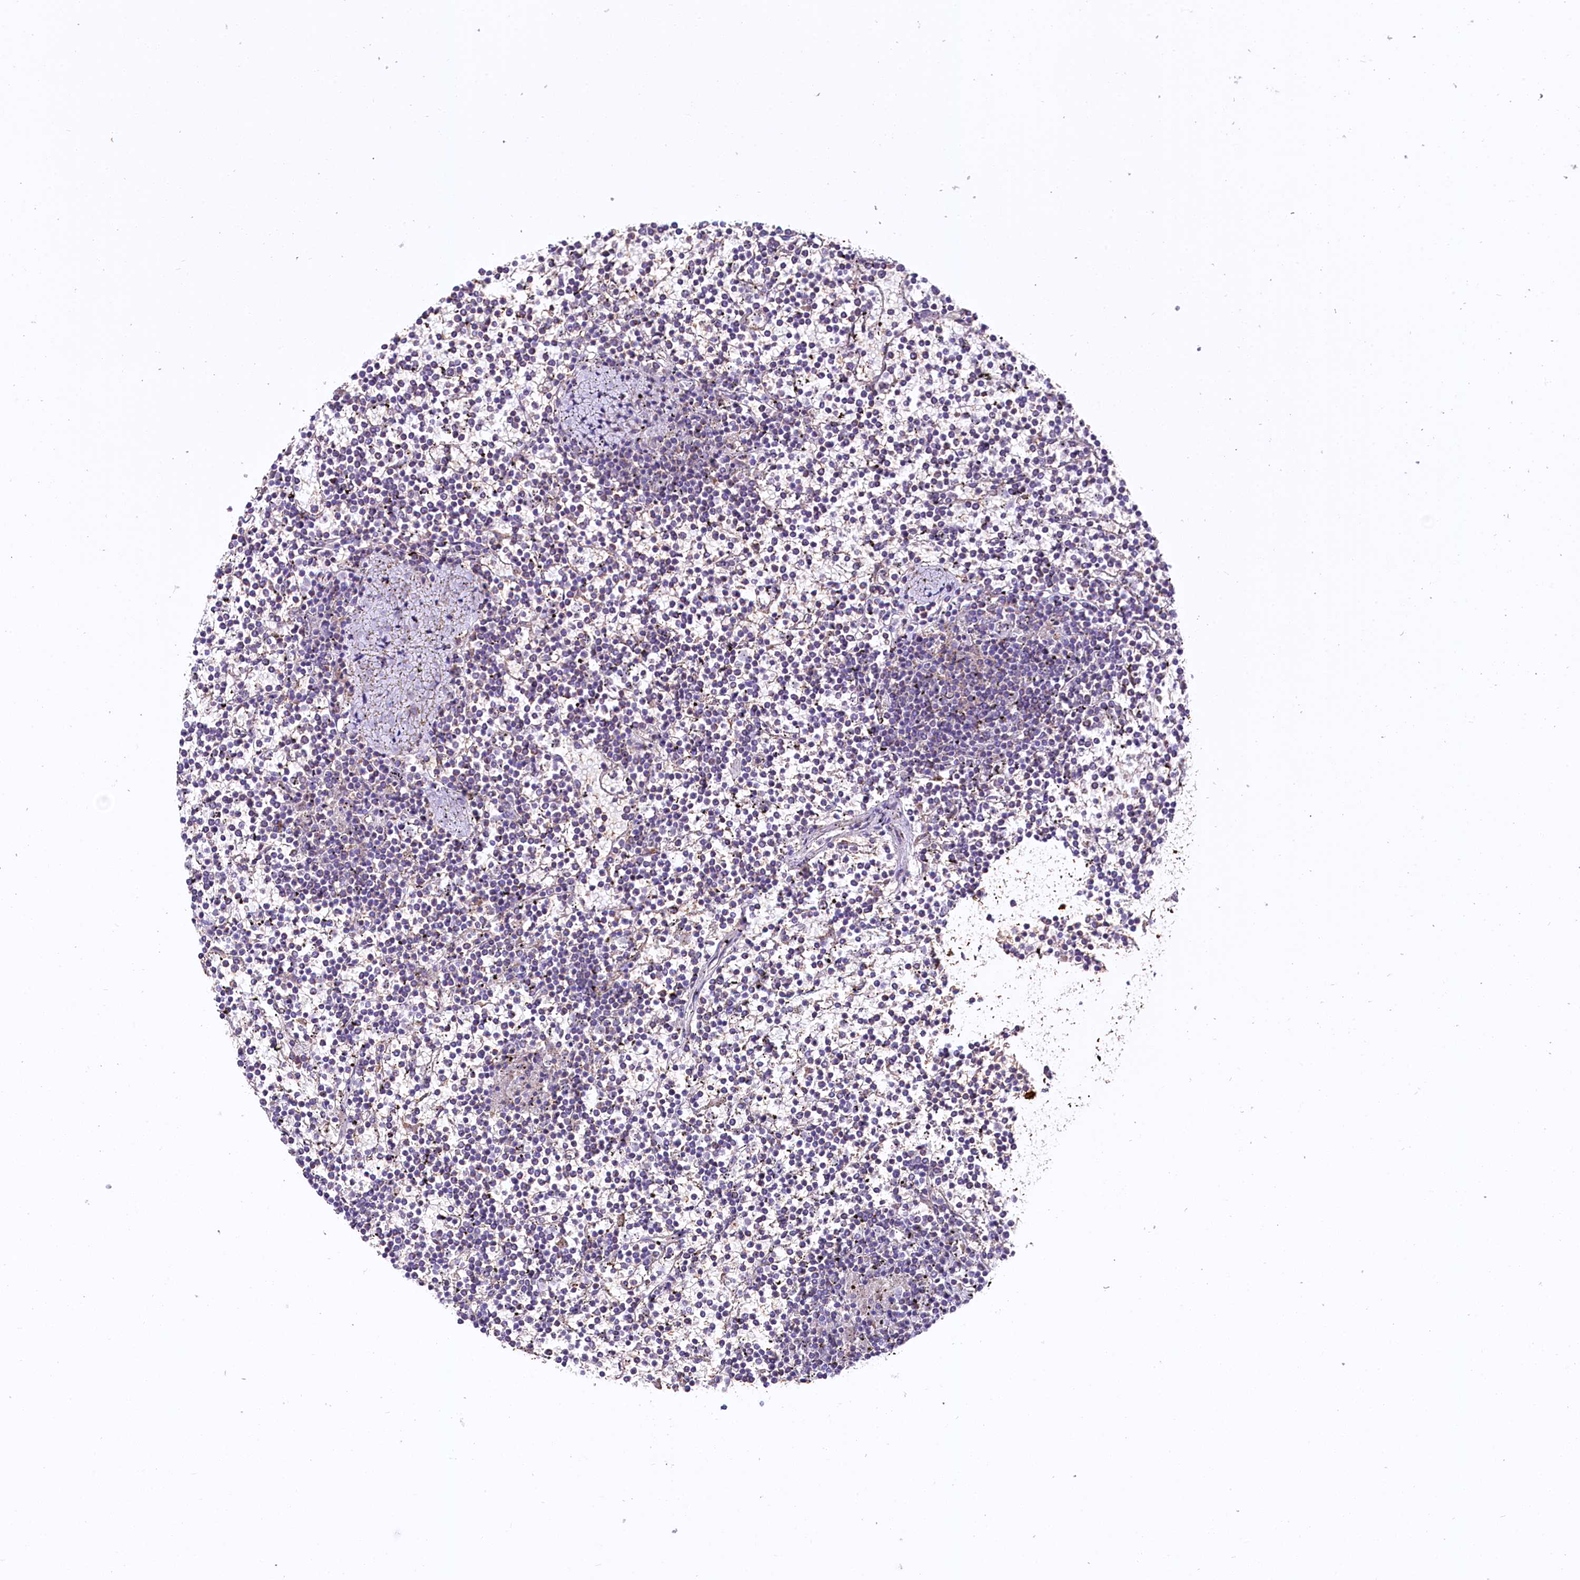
{"staining": {"intensity": "negative", "quantity": "none", "location": "none"}, "tissue": "lymphoma", "cell_type": "Tumor cells", "image_type": "cancer", "snomed": [{"axis": "morphology", "description": "Malignant lymphoma, non-Hodgkin's type, Low grade"}, {"axis": "topography", "description": "Spleen"}], "caption": "Immunohistochemical staining of human lymphoma shows no significant expression in tumor cells. The staining is performed using DAB (3,3'-diaminobenzidine) brown chromogen with nuclei counter-stained in using hematoxylin.", "gene": "CEP295", "patient": {"sex": "female", "age": 19}}